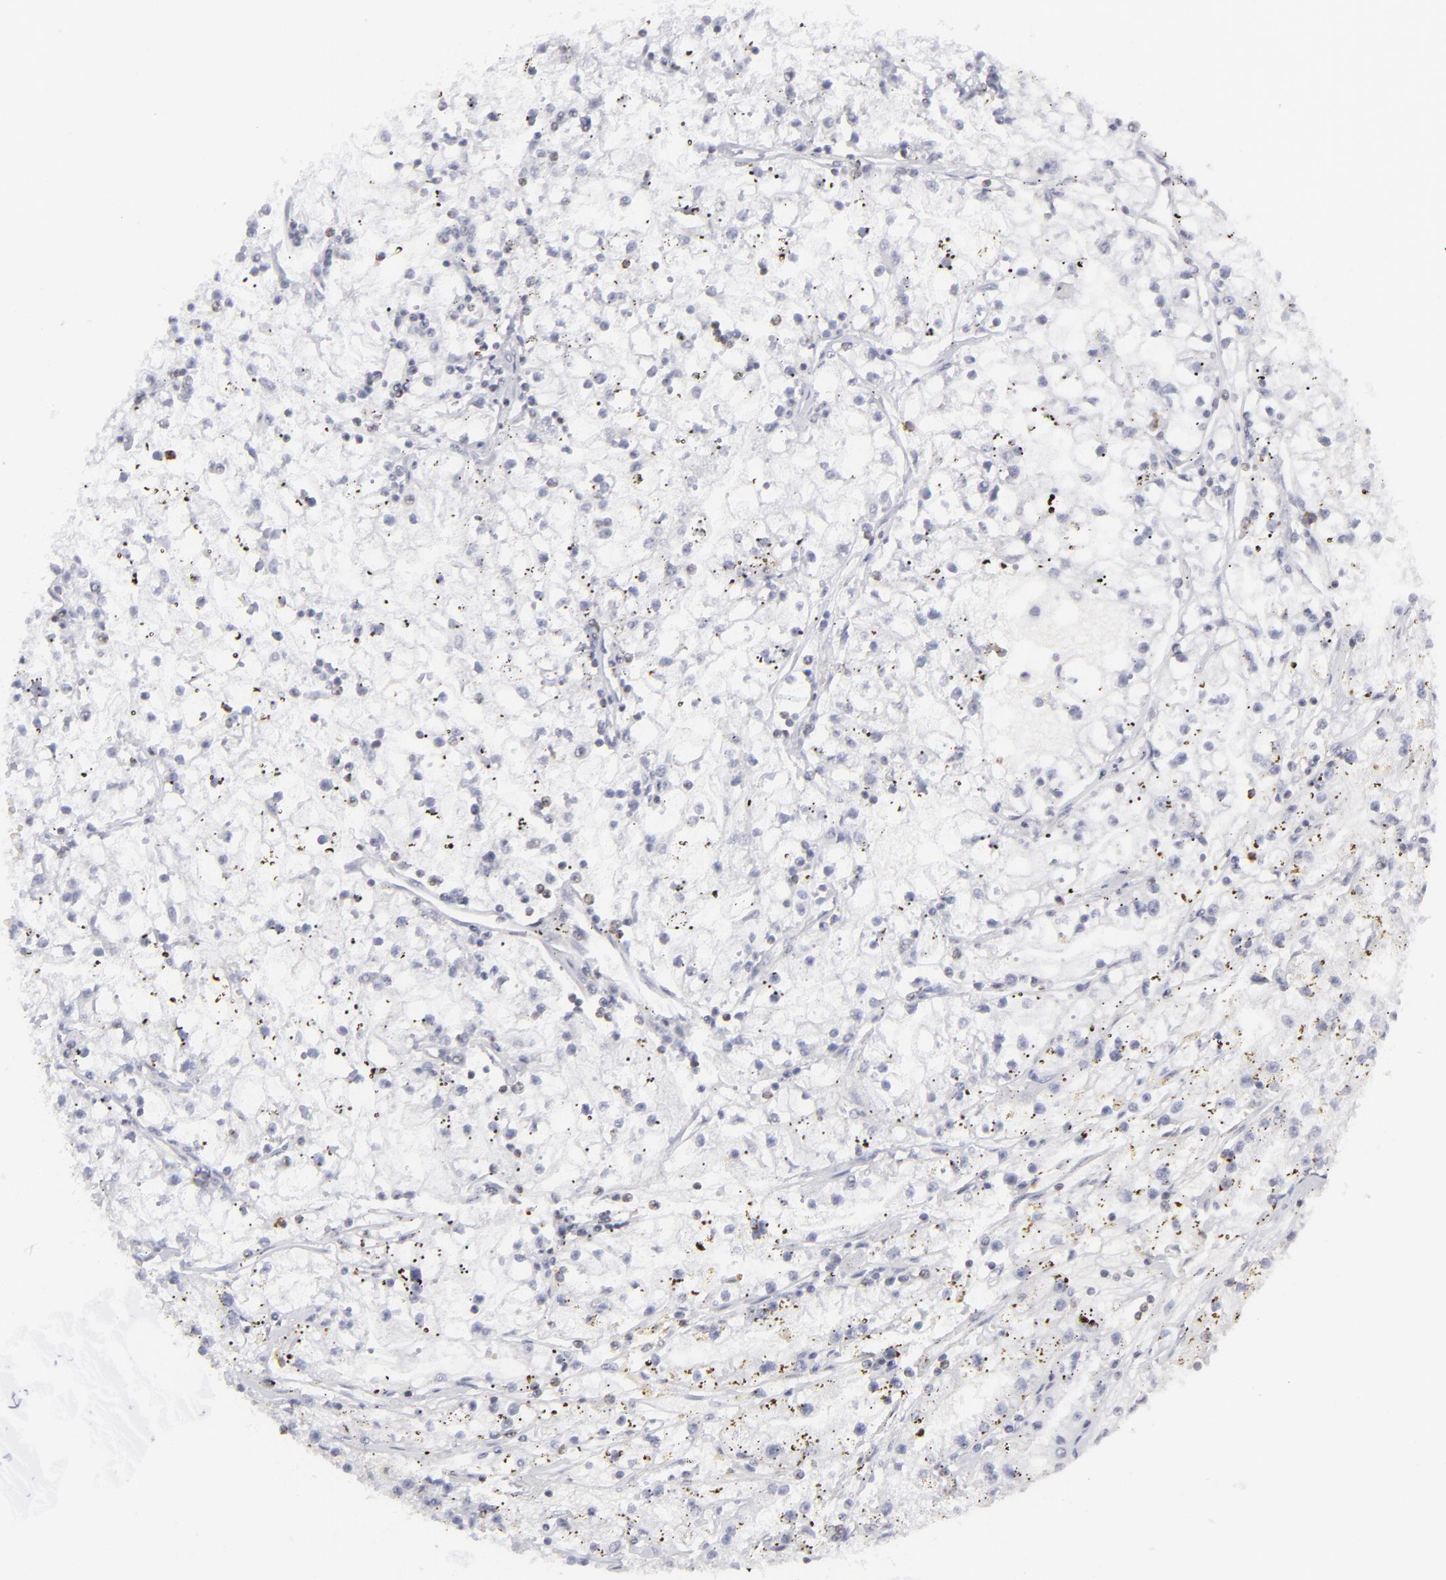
{"staining": {"intensity": "negative", "quantity": "none", "location": "none"}, "tissue": "renal cancer", "cell_type": "Tumor cells", "image_type": "cancer", "snomed": [{"axis": "morphology", "description": "Adenocarcinoma, NOS"}, {"axis": "topography", "description": "Kidney"}], "caption": "Immunohistochemistry (IHC) micrograph of neoplastic tissue: renal cancer (adenocarcinoma) stained with DAB (3,3'-diaminobenzidine) demonstrates no significant protein staining in tumor cells.", "gene": "CD7", "patient": {"sex": "male", "age": 56}}